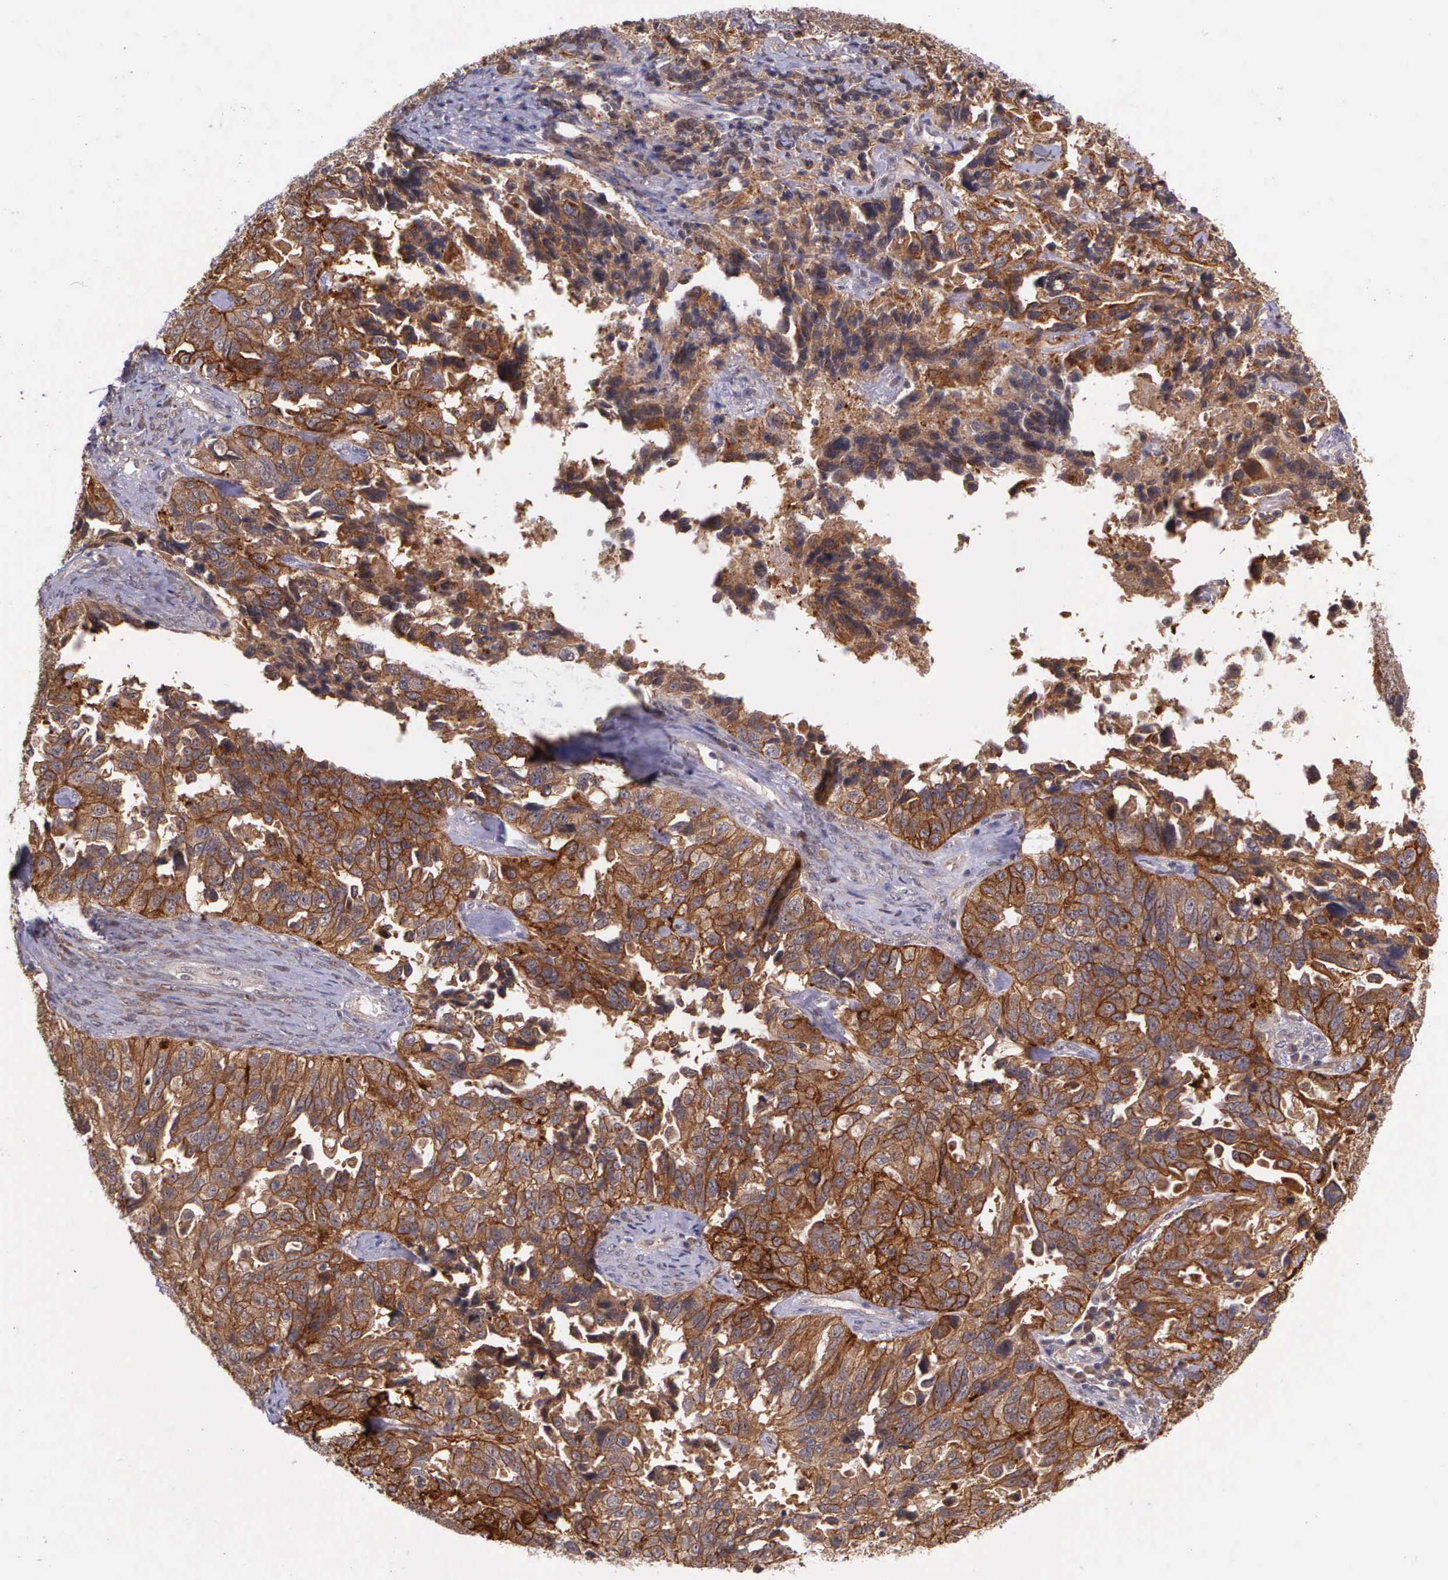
{"staining": {"intensity": "strong", "quantity": ">75%", "location": "cytoplasmic/membranous"}, "tissue": "ovarian cancer", "cell_type": "Tumor cells", "image_type": "cancer", "snomed": [{"axis": "morphology", "description": "Cystadenocarcinoma, serous, NOS"}, {"axis": "topography", "description": "Ovary"}], "caption": "A high amount of strong cytoplasmic/membranous expression is identified in about >75% of tumor cells in serous cystadenocarcinoma (ovarian) tissue.", "gene": "PRICKLE3", "patient": {"sex": "female", "age": 82}}